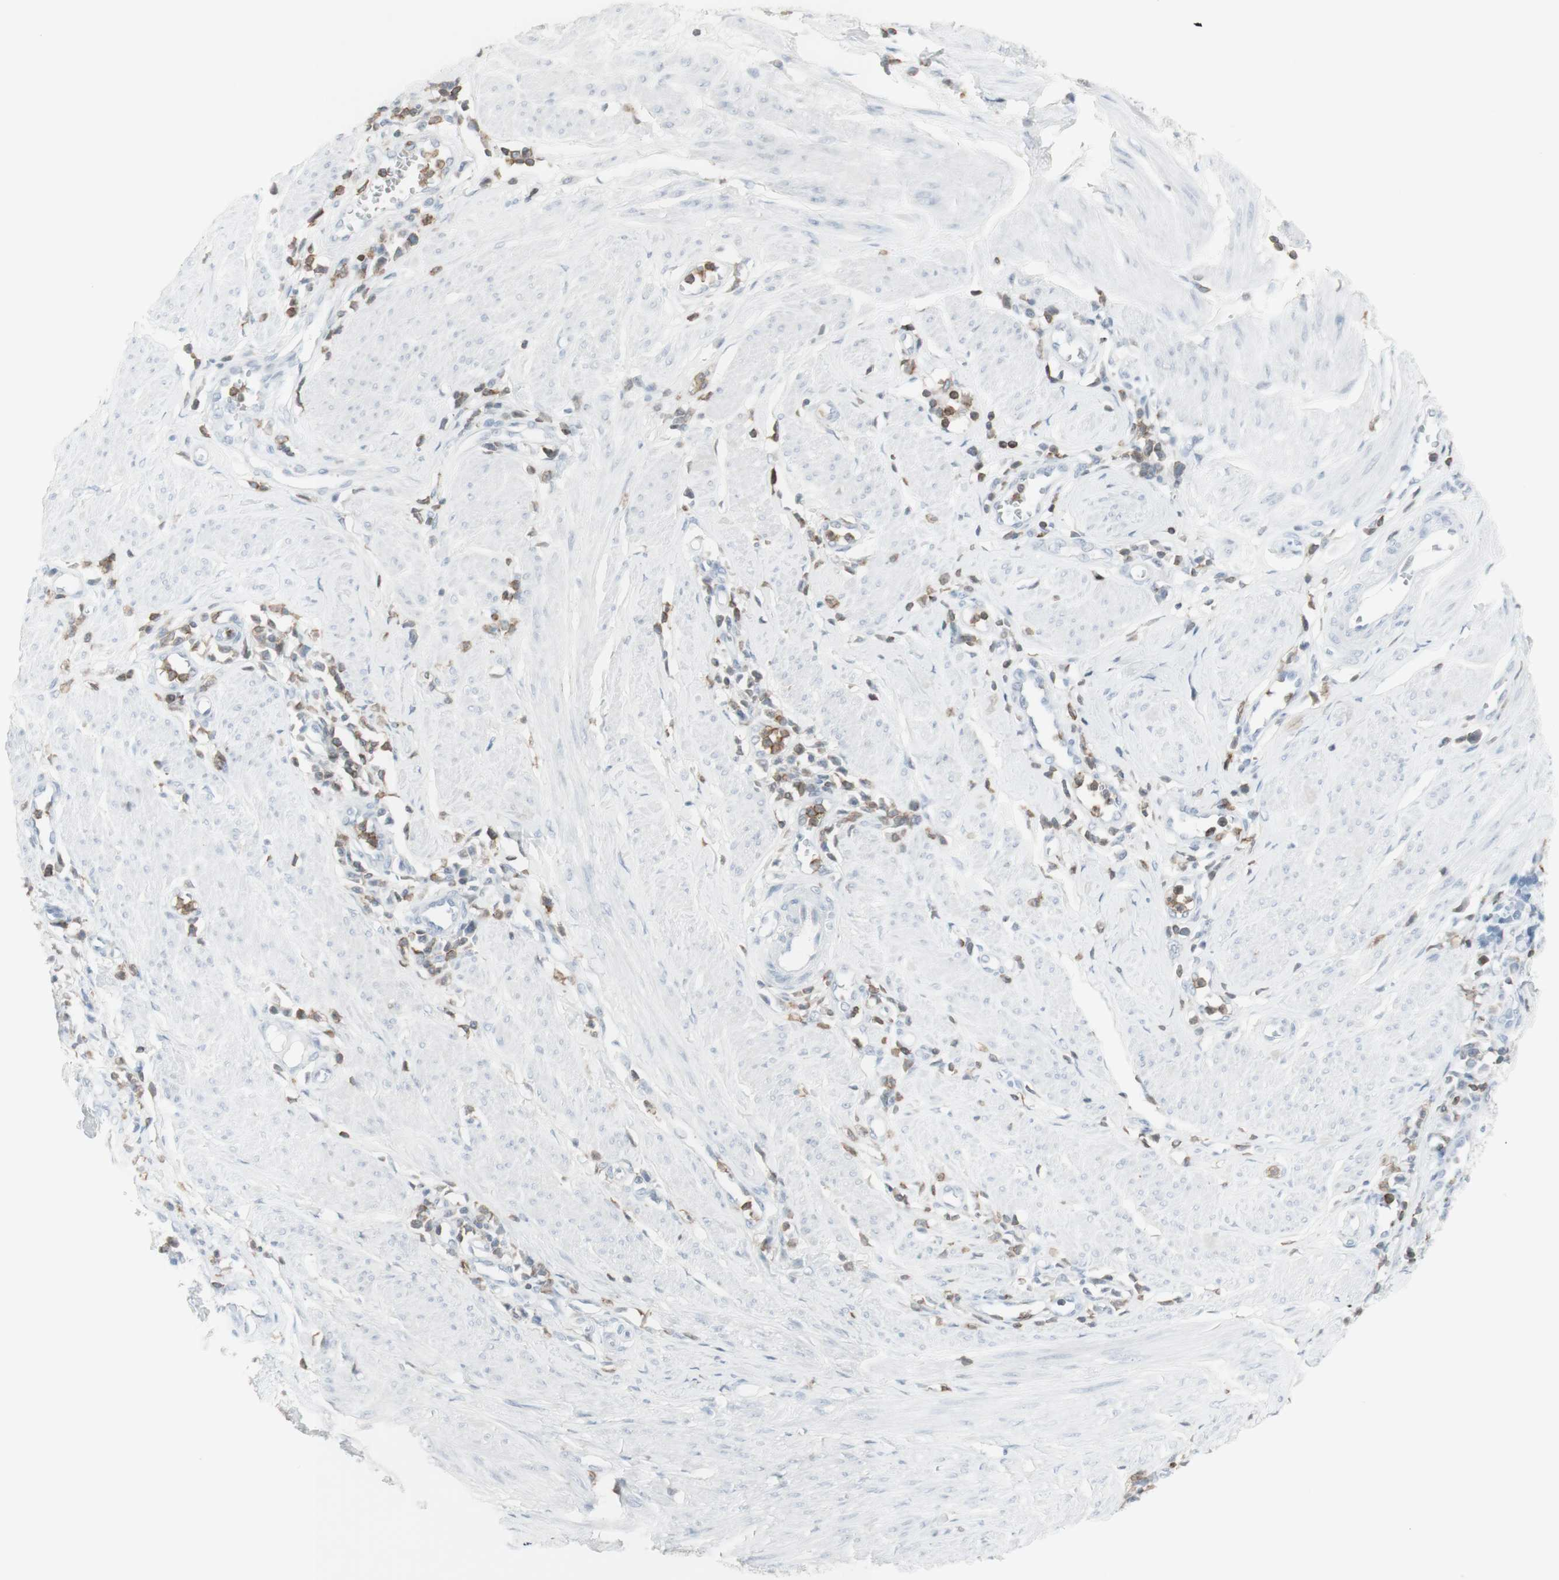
{"staining": {"intensity": "negative", "quantity": "none", "location": "none"}, "tissue": "cervical cancer", "cell_type": "Tumor cells", "image_type": "cancer", "snomed": [{"axis": "morphology", "description": "Normal tissue, NOS"}, {"axis": "morphology", "description": "Squamous cell carcinoma, NOS"}, {"axis": "topography", "description": "Cervix"}], "caption": "Cervical cancer was stained to show a protein in brown. There is no significant staining in tumor cells.", "gene": "NRG1", "patient": {"sex": "female", "age": 35}}